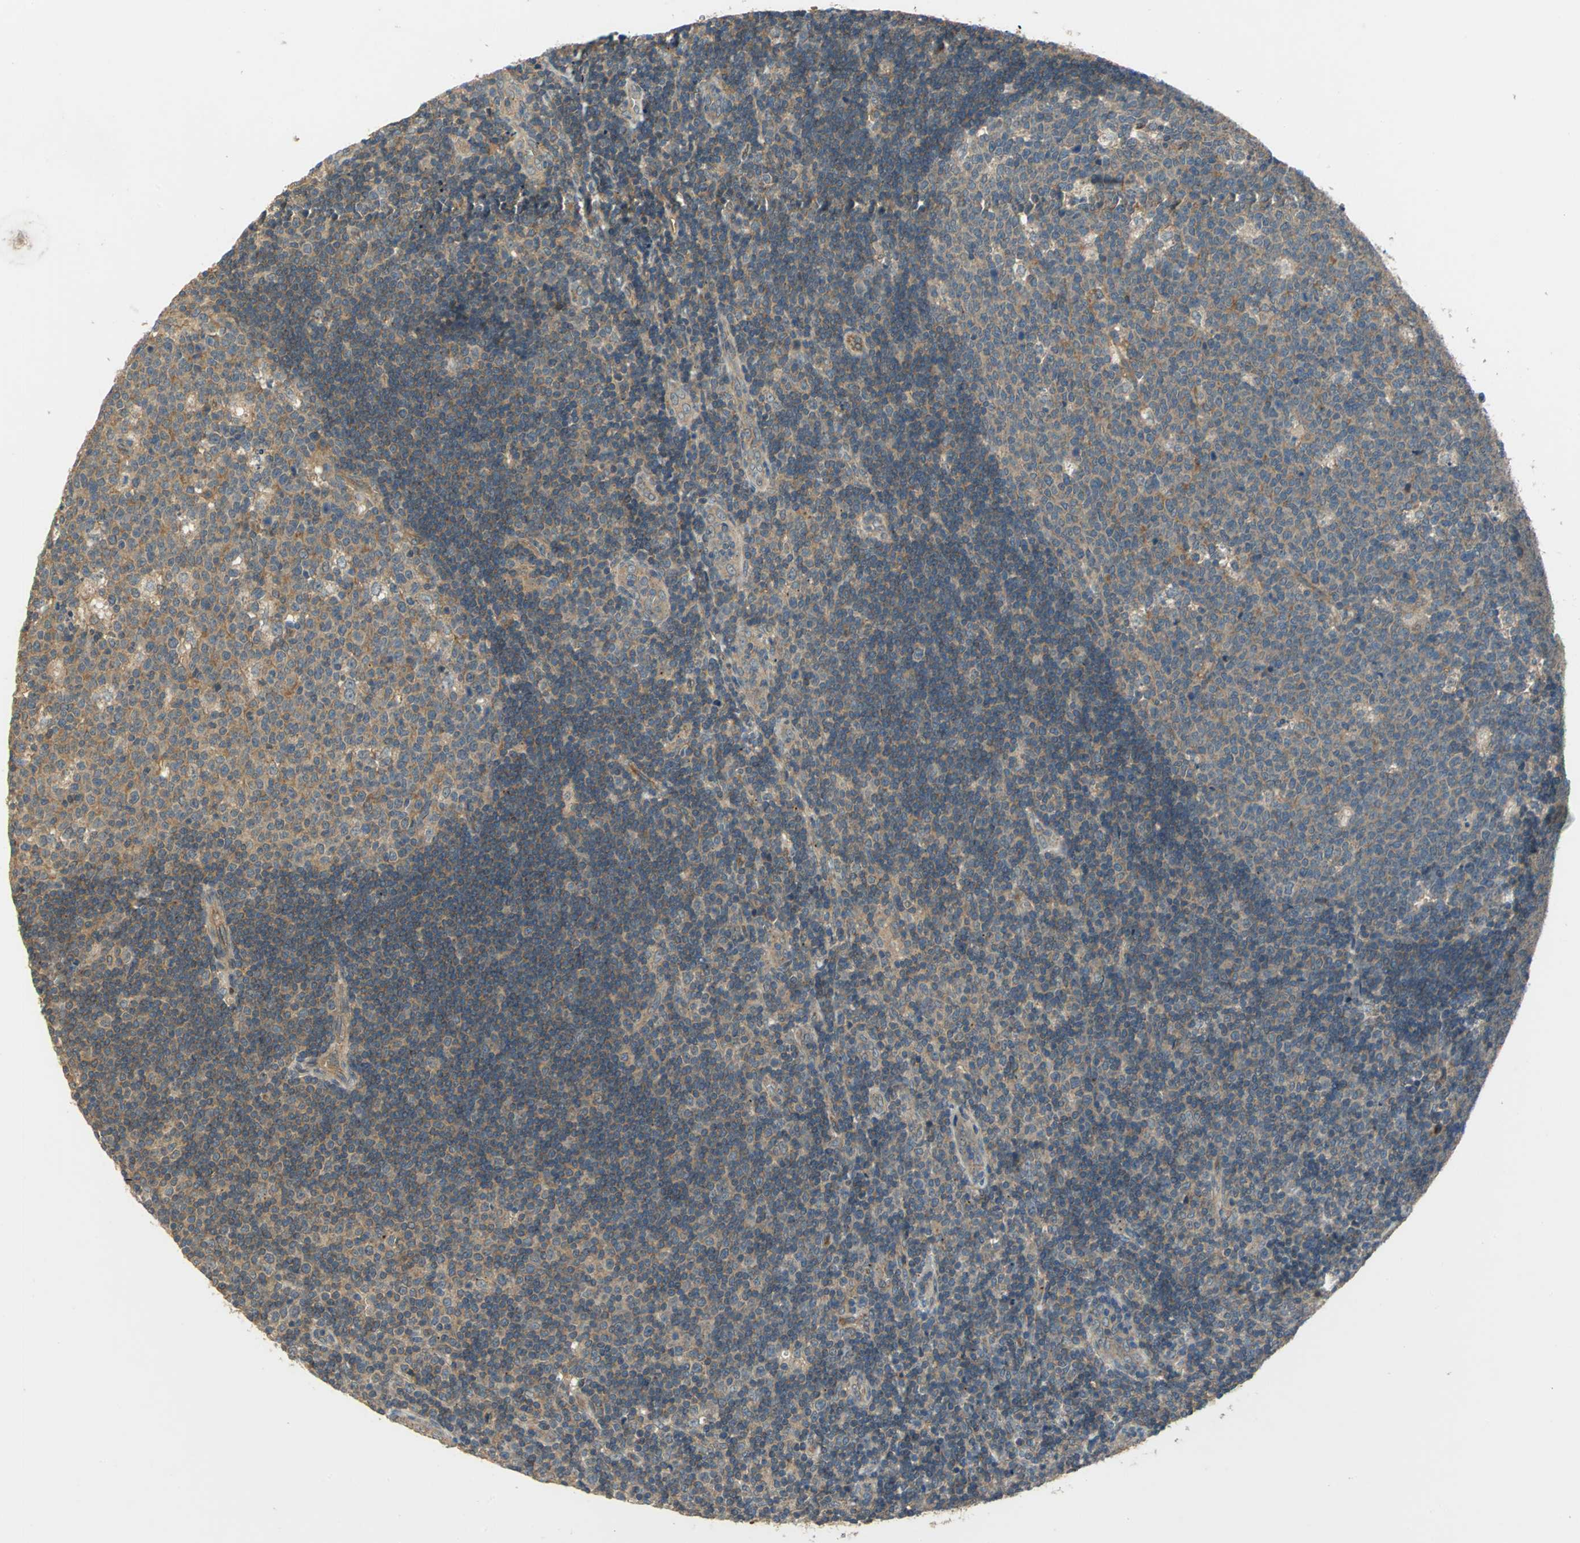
{"staining": {"intensity": "moderate", "quantity": ">75%", "location": "cytoplasmic/membranous"}, "tissue": "lymph node", "cell_type": "Germinal center cells", "image_type": "normal", "snomed": [{"axis": "morphology", "description": "Normal tissue, NOS"}, {"axis": "topography", "description": "Lymph node"}, {"axis": "topography", "description": "Salivary gland"}], "caption": "DAB (3,3'-diaminobenzidine) immunohistochemical staining of benign human lymph node shows moderate cytoplasmic/membranous protein expression in about >75% of germinal center cells.", "gene": "EMCN", "patient": {"sex": "male", "age": 8}}